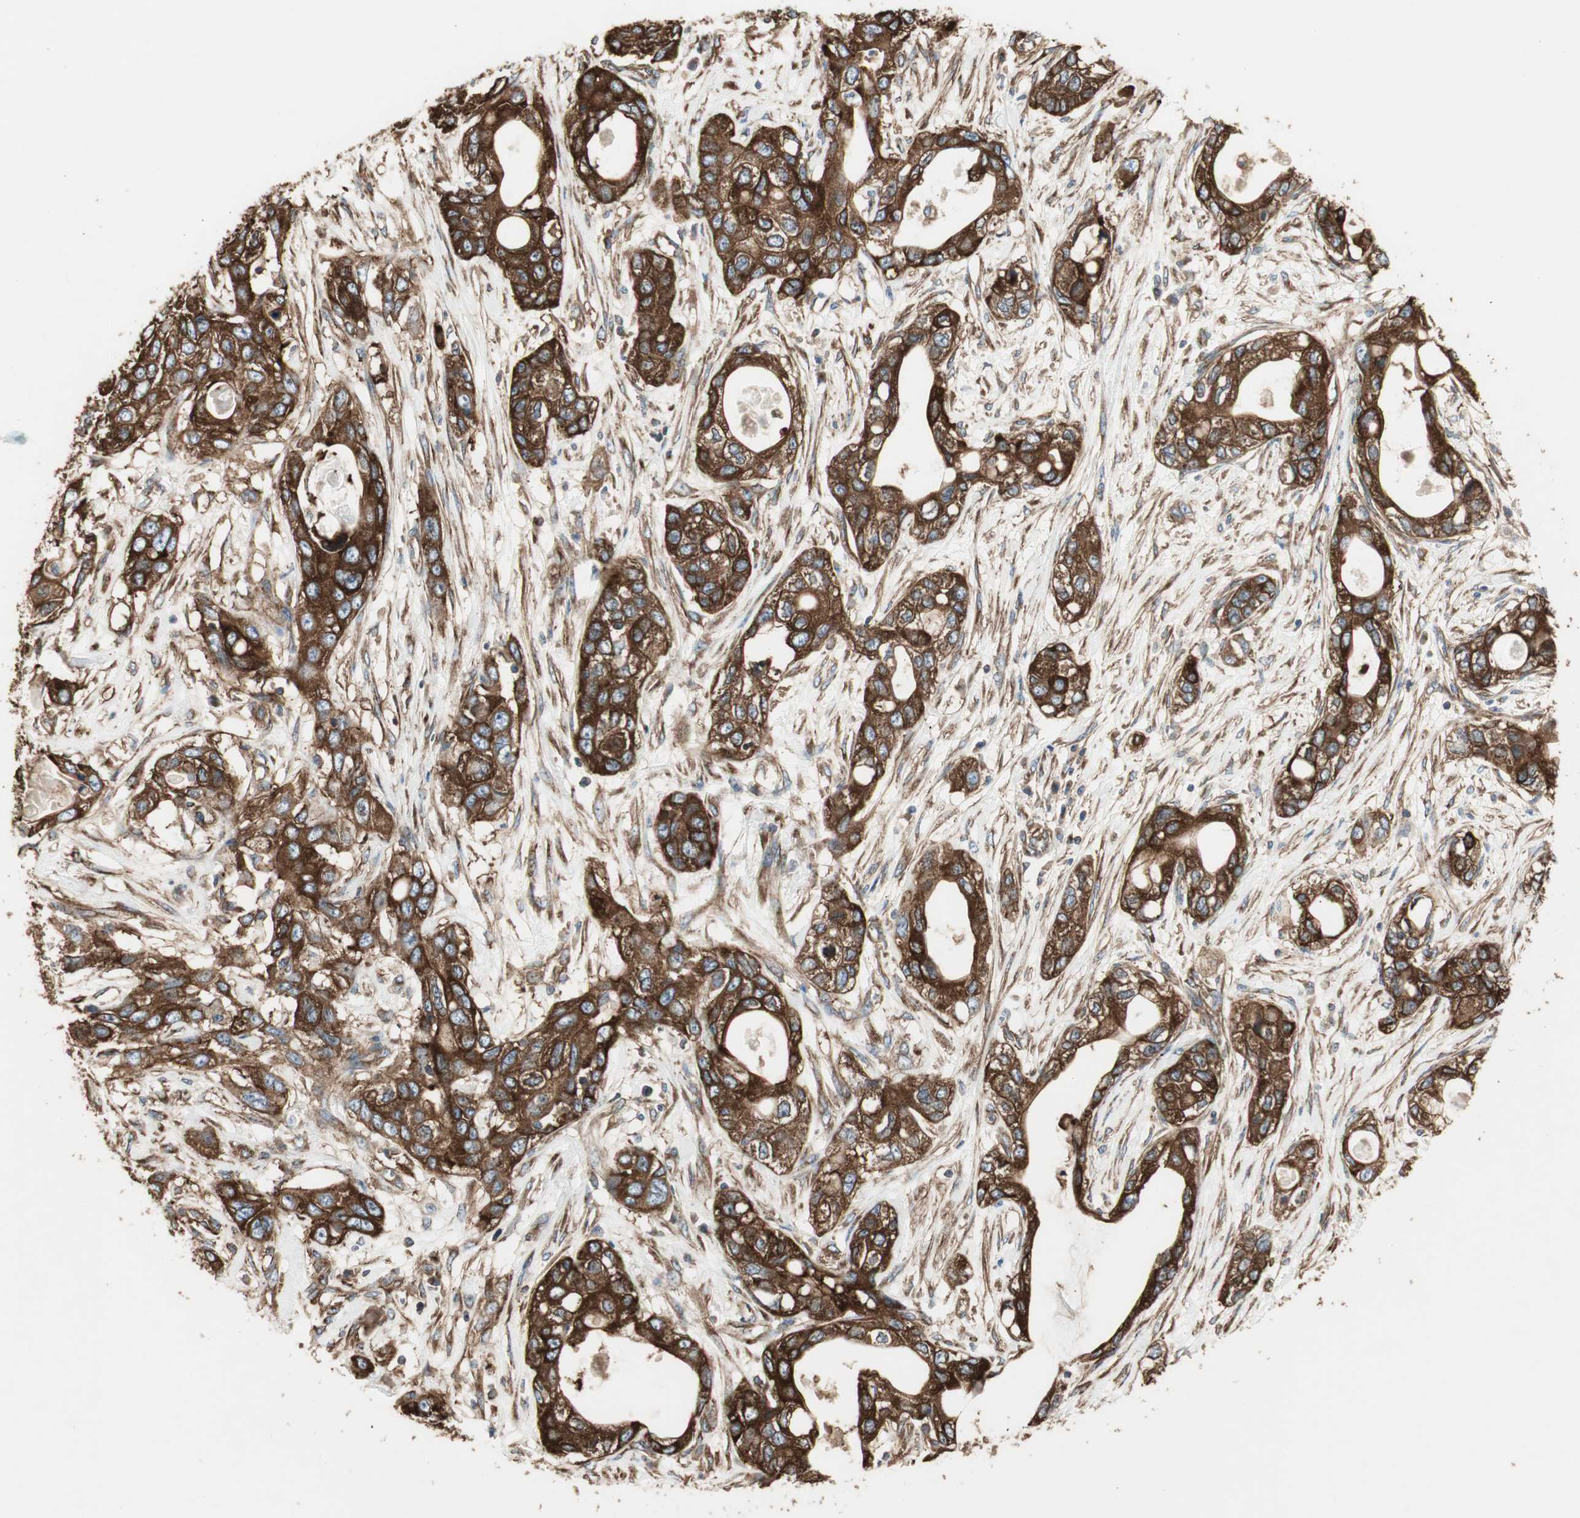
{"staining": {"intensity": "strong", "quantity": ">75%", "location": "cytoplasmic/membranous"}, "tissue": "pancreatic cancer", "cell_type": "Tumor cells", "image_type": "cancer", "snomed": [{"axis": "morphology", "description": "Adenocarcinoma, NOS"}, {"axis": "topography", "description": "Pancreas"}], "caption": "This image demonstrates pancreatic cancer stained with immunohistochemistry (IHC) to label a protein in brown. The cytoplasmic/membranous of tumor cells show strong positivity for the protein. Nuclei are counter-stained blue.", "gene": "H6PD", "patient": {"sex": "female", "age": 70}}